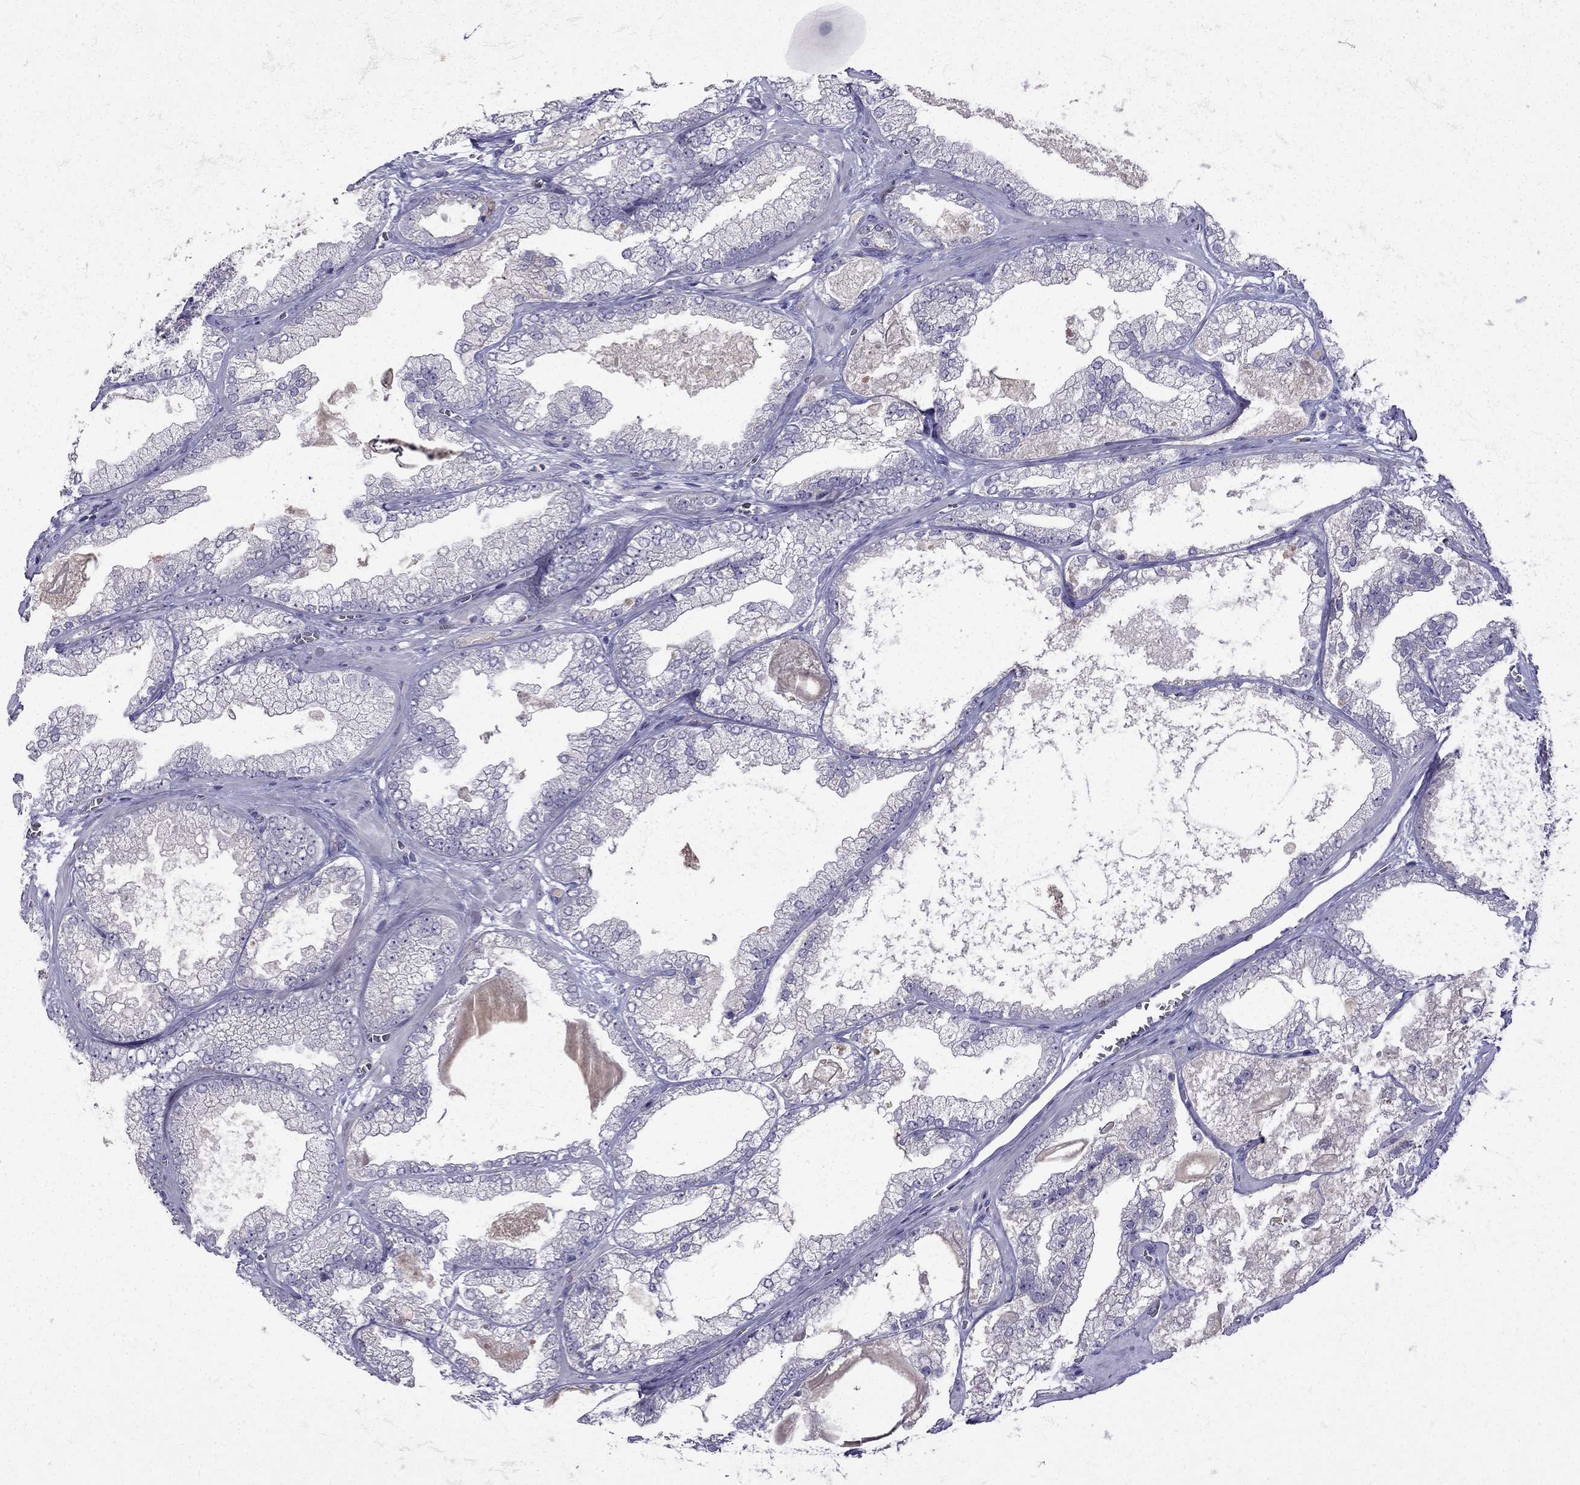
{"staining": {"intensity": "negative", "quantity": "none", "location": "none"}, "tissue": "prostate cancer", "cell_type": "Tumor cells", "image_type": "cancer", "snomed": [{"axis": "morphology", "description": "Adenocarcinoma, Low grade"}, {"axis": "topography", "description": "Prostate"}], "caption": "Tumor cells show no significant expression in prostate adenocarcinoma (low-grade).", "gene": "UHRF1", "patient": {"sex": "male", "age": 57}}